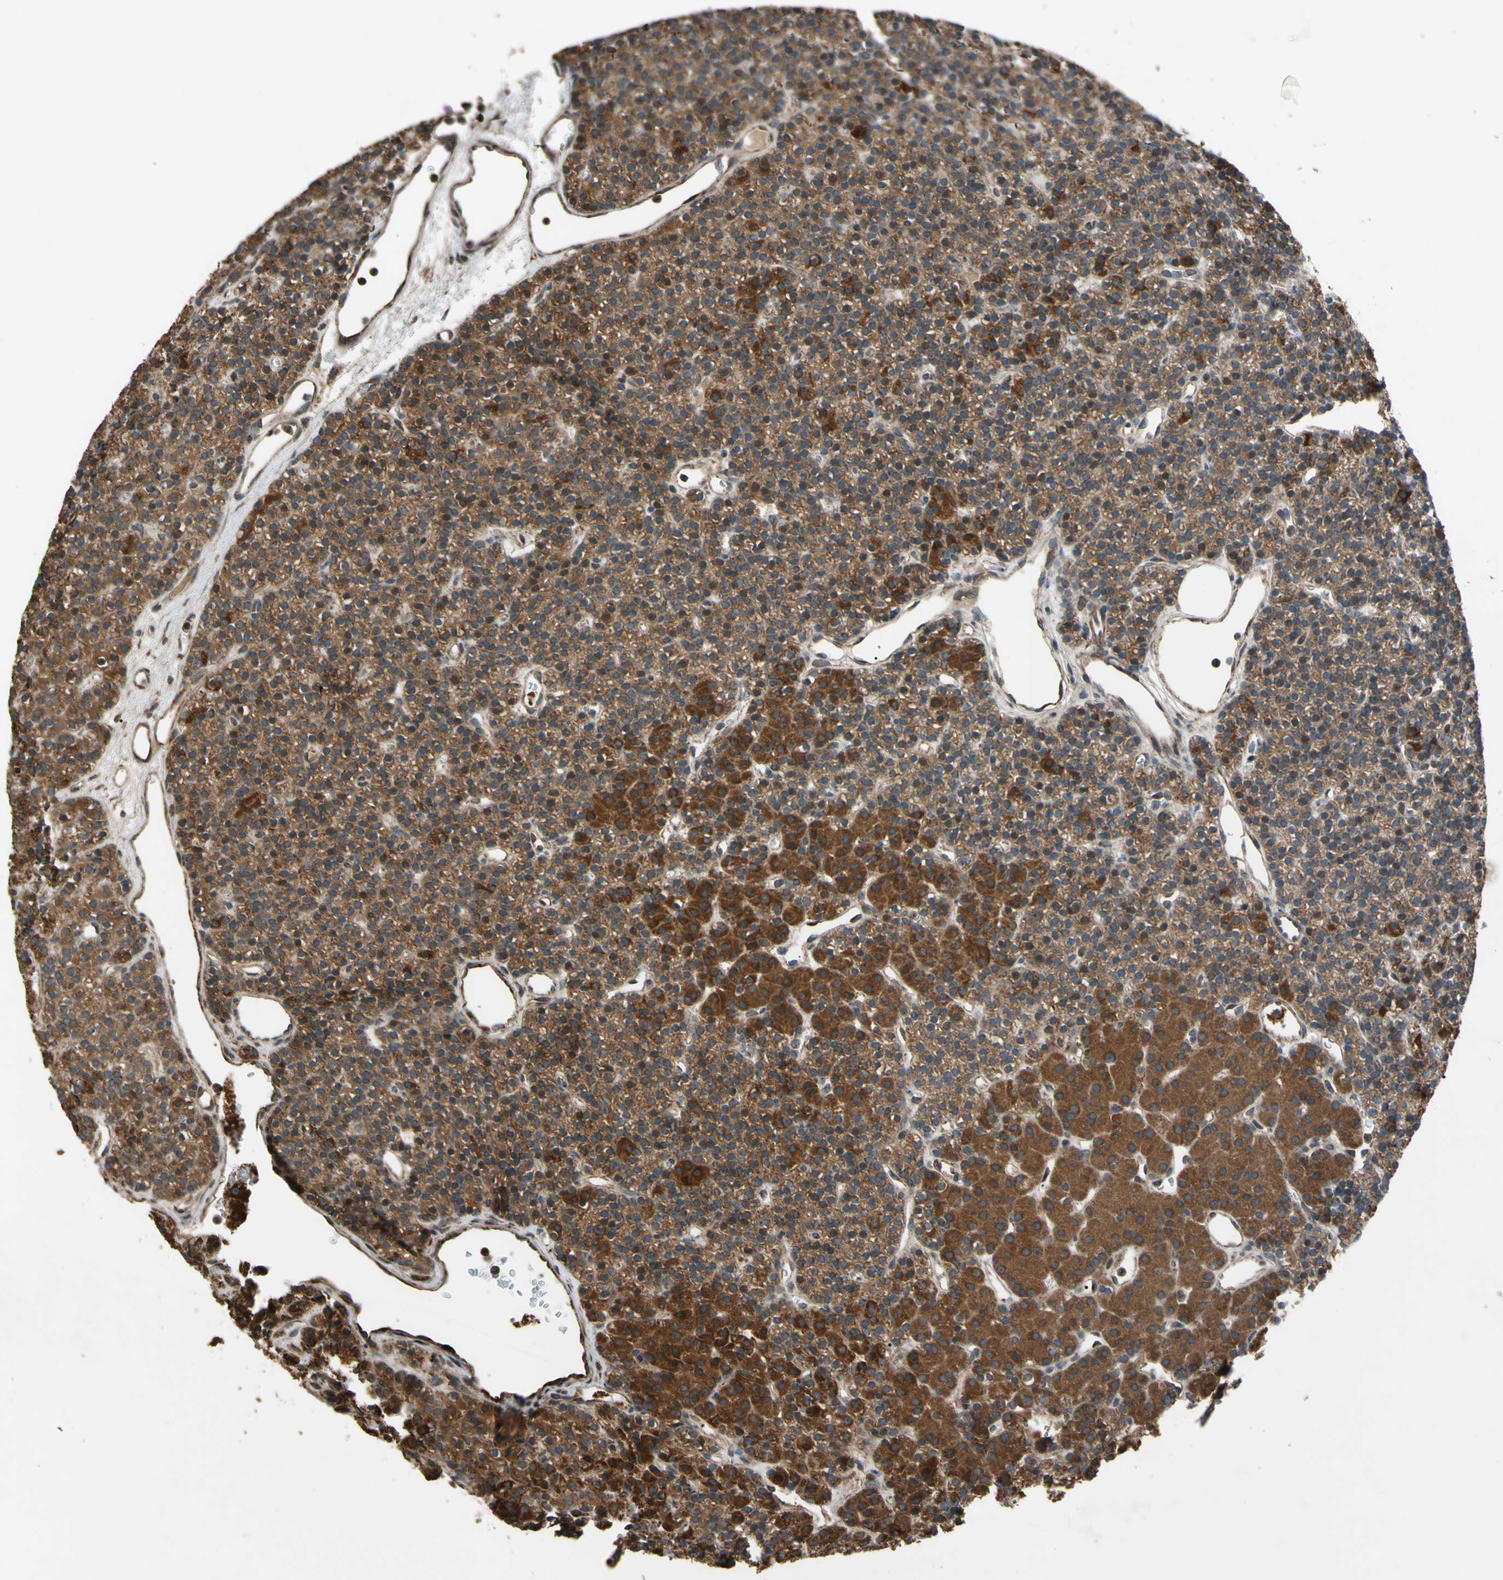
{"staining": {"intensity": "strong", "quantity": "25%-75%", "location": "cytoplasmic/membranous"}, "tissue": "parathyroid gland", "cell_type": "Glandular cells", "image_type": "normal", "snomed": [{"axis": "morphology", "description": "Normal tissue, NOS"}, {"axis": "morphology", "description": "Hyperplasia, NOS"}, {"axis": "topography", "description": "Parathyroid gland"}], "caption": "A micrograph showing strong cytoplasmic/membranous positivity in approximately 25%-75% of glandular cells in unremarkable parathyroid gland, as visualized by brown immunohistochemical staining.", "gene": "ACOT8", "patient": {"sex": "male", "age": 44}}